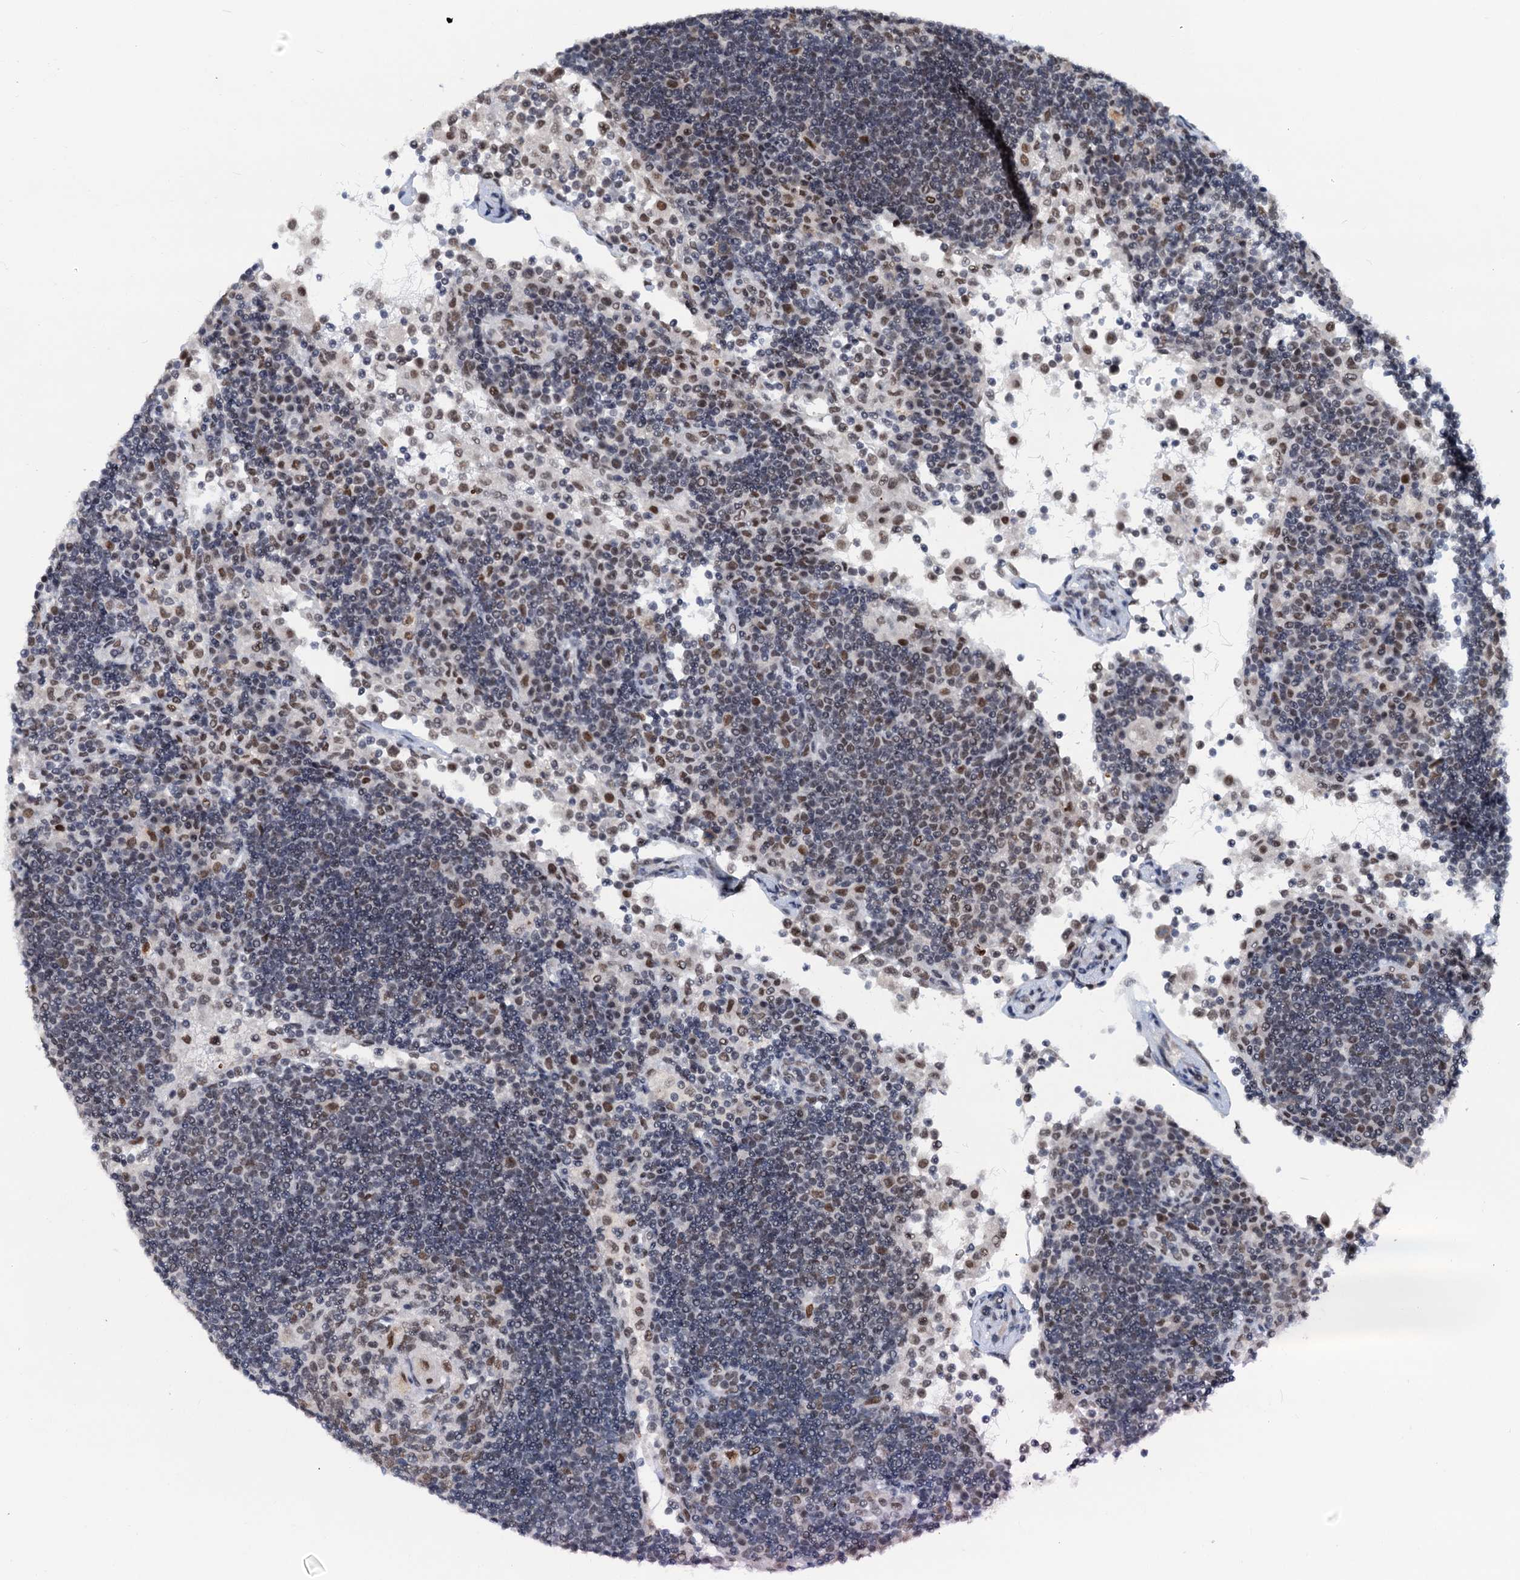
{"staining": {"intensity": "moderate", "quantity": ">75%", "location": "nuclear"}, "tissue": "lymph node", "cell_type": "Germinal center cells", "image_type": "normal", "snomed": [{"axis": "morphology", "description": "Normal tissue, NOS"}, {"axis": "topography", "description": "Lymph node"}], "caption": "About >75% of germinal center cells in normal human lymph node show moderate nuclear protein positivity as visualized by brown immunohistochemical staining.", "gene": "SNRPD1", "patient": {"sex": "female", "age": 53}}